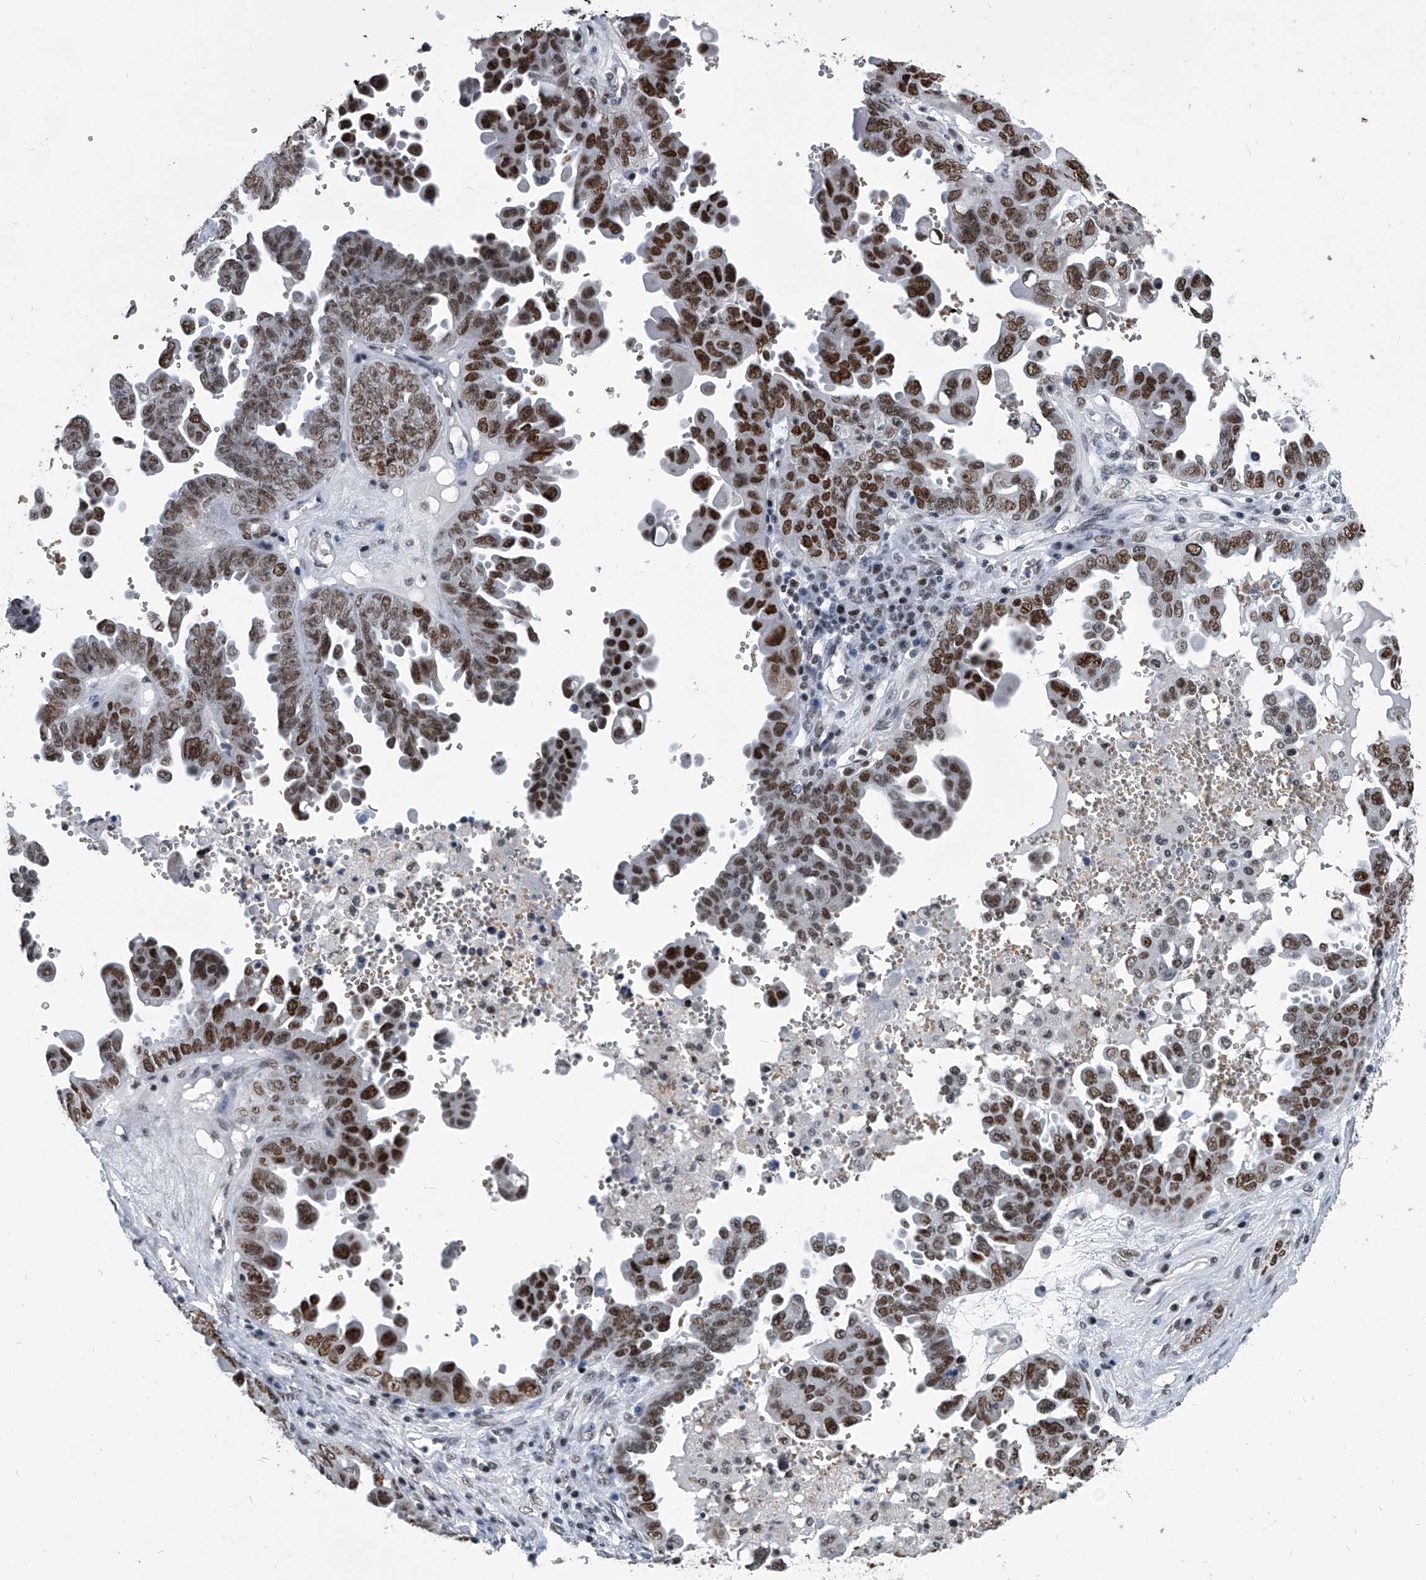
{"staining": {"intensity": "strong", "quantity": ">75%", "location": "nuclear"}, "tissue": "ovarian cancer", "cell_type": "Tumor cells", "image_type": "cancer", "snomed": [{"axis": "morphology", "description": "Carcinoma, endometroid"}, {"axis": "topography", "description": "Ovary"}], "caption": "Ovarian cancer stained with a brown dye reveals strong nuclear positive staining in about >75% of tumor cells.", "gene": "SIM2", "patient": {"sex": "female", "age": 62}}